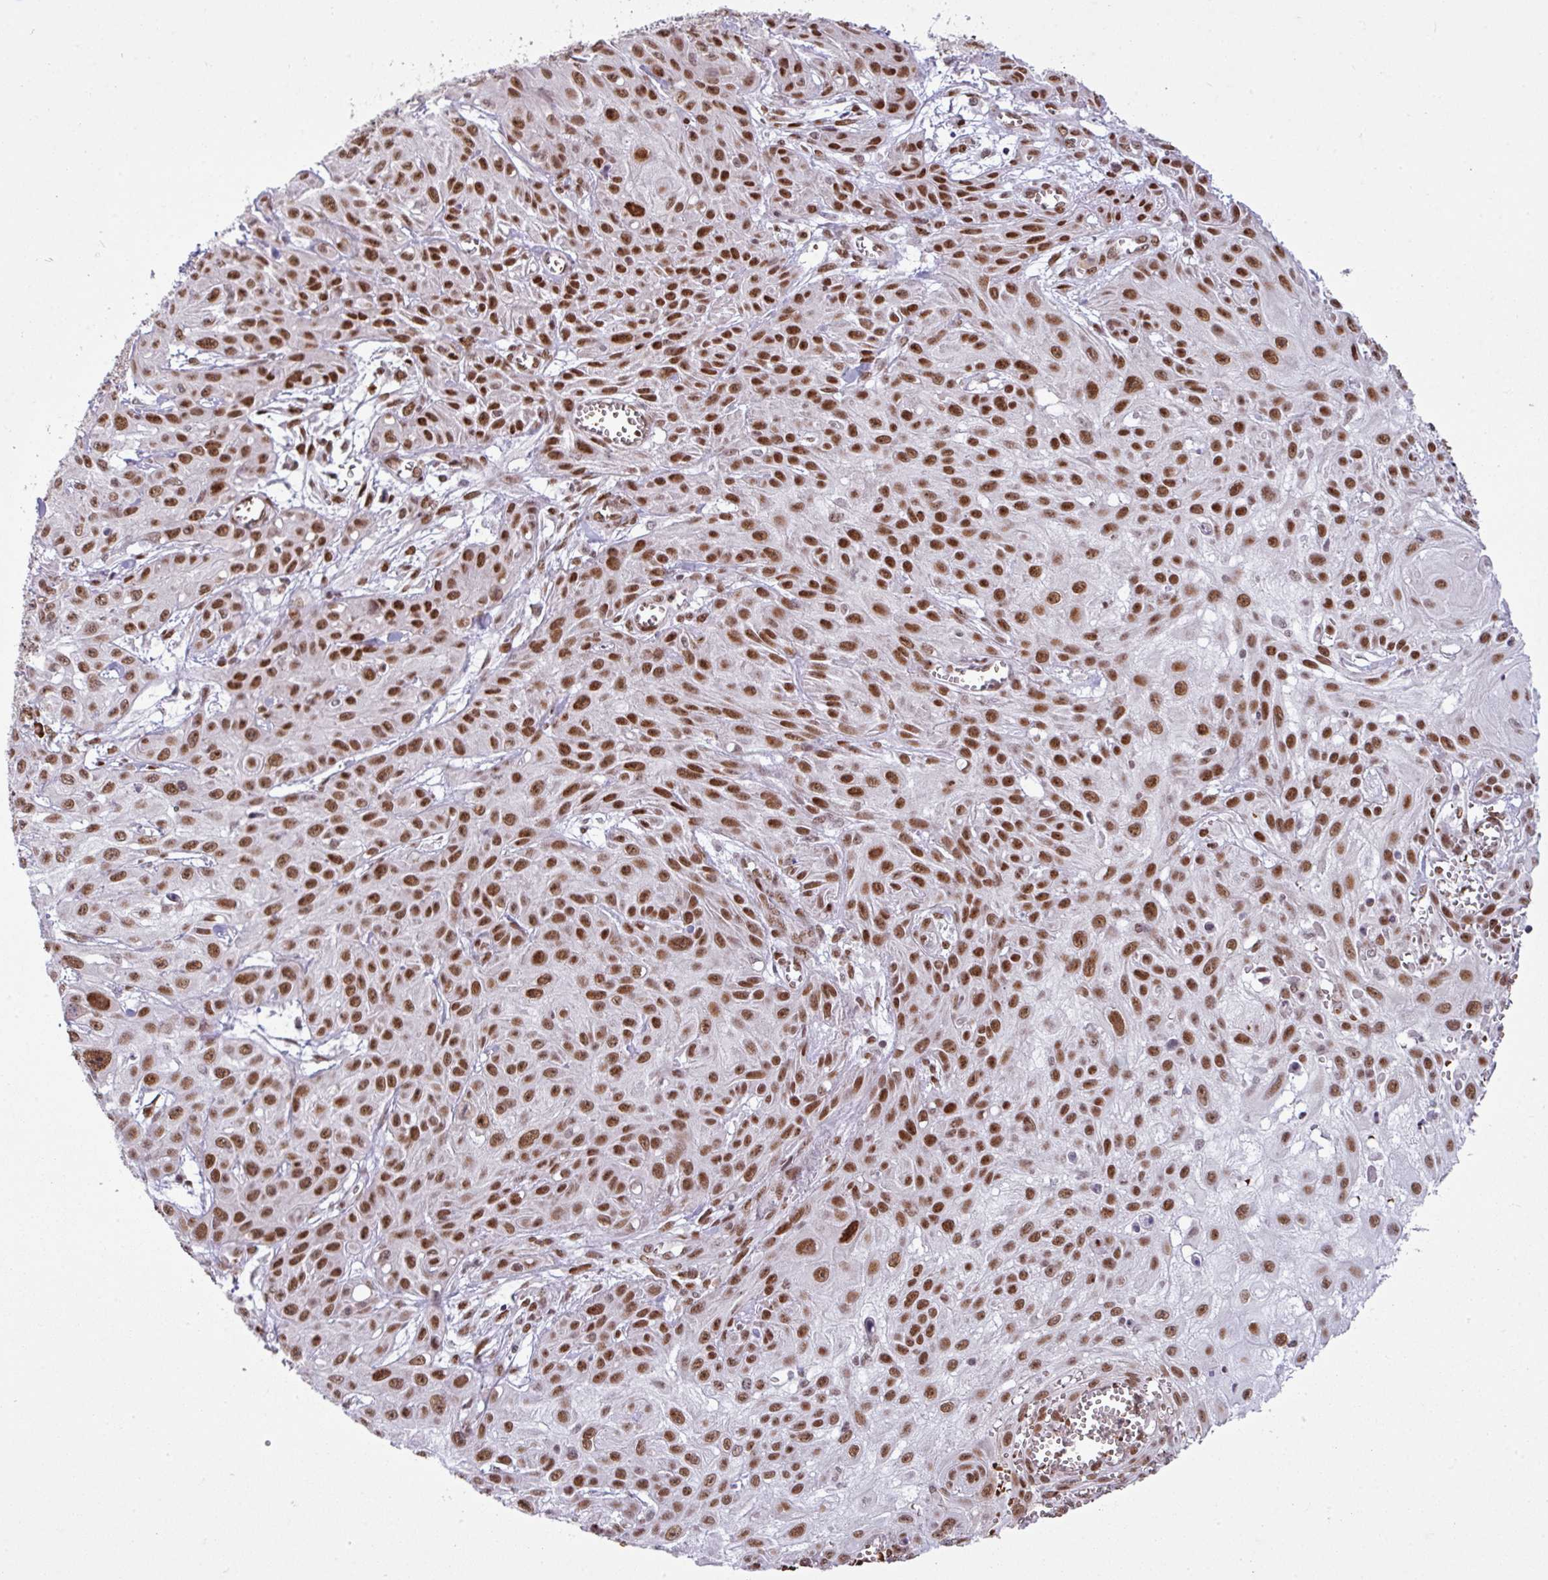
{"staining": {"intensity": "strong", "quantity": ">75%", "location": "nuclear"}, "tissue": "skin cancer", "cell_type": "Tumor cells", "image_type": "cancer", "snomed": [{"axis": "morphology", "description": "Squamous cell carcinoma, NOS"}, {"axis": "topography", "description": "Skin"}, {"axis": "topography", "description": "Vulva"}], "caption": "Immunohistochemical staining of human skin cancer (squamous cell carcinoma) shows high levels of strong nuclear protein positivity in about >75% of tumor cells.", "gene": "PRDM5", "patient": {"sex": "female", "age": 71}}